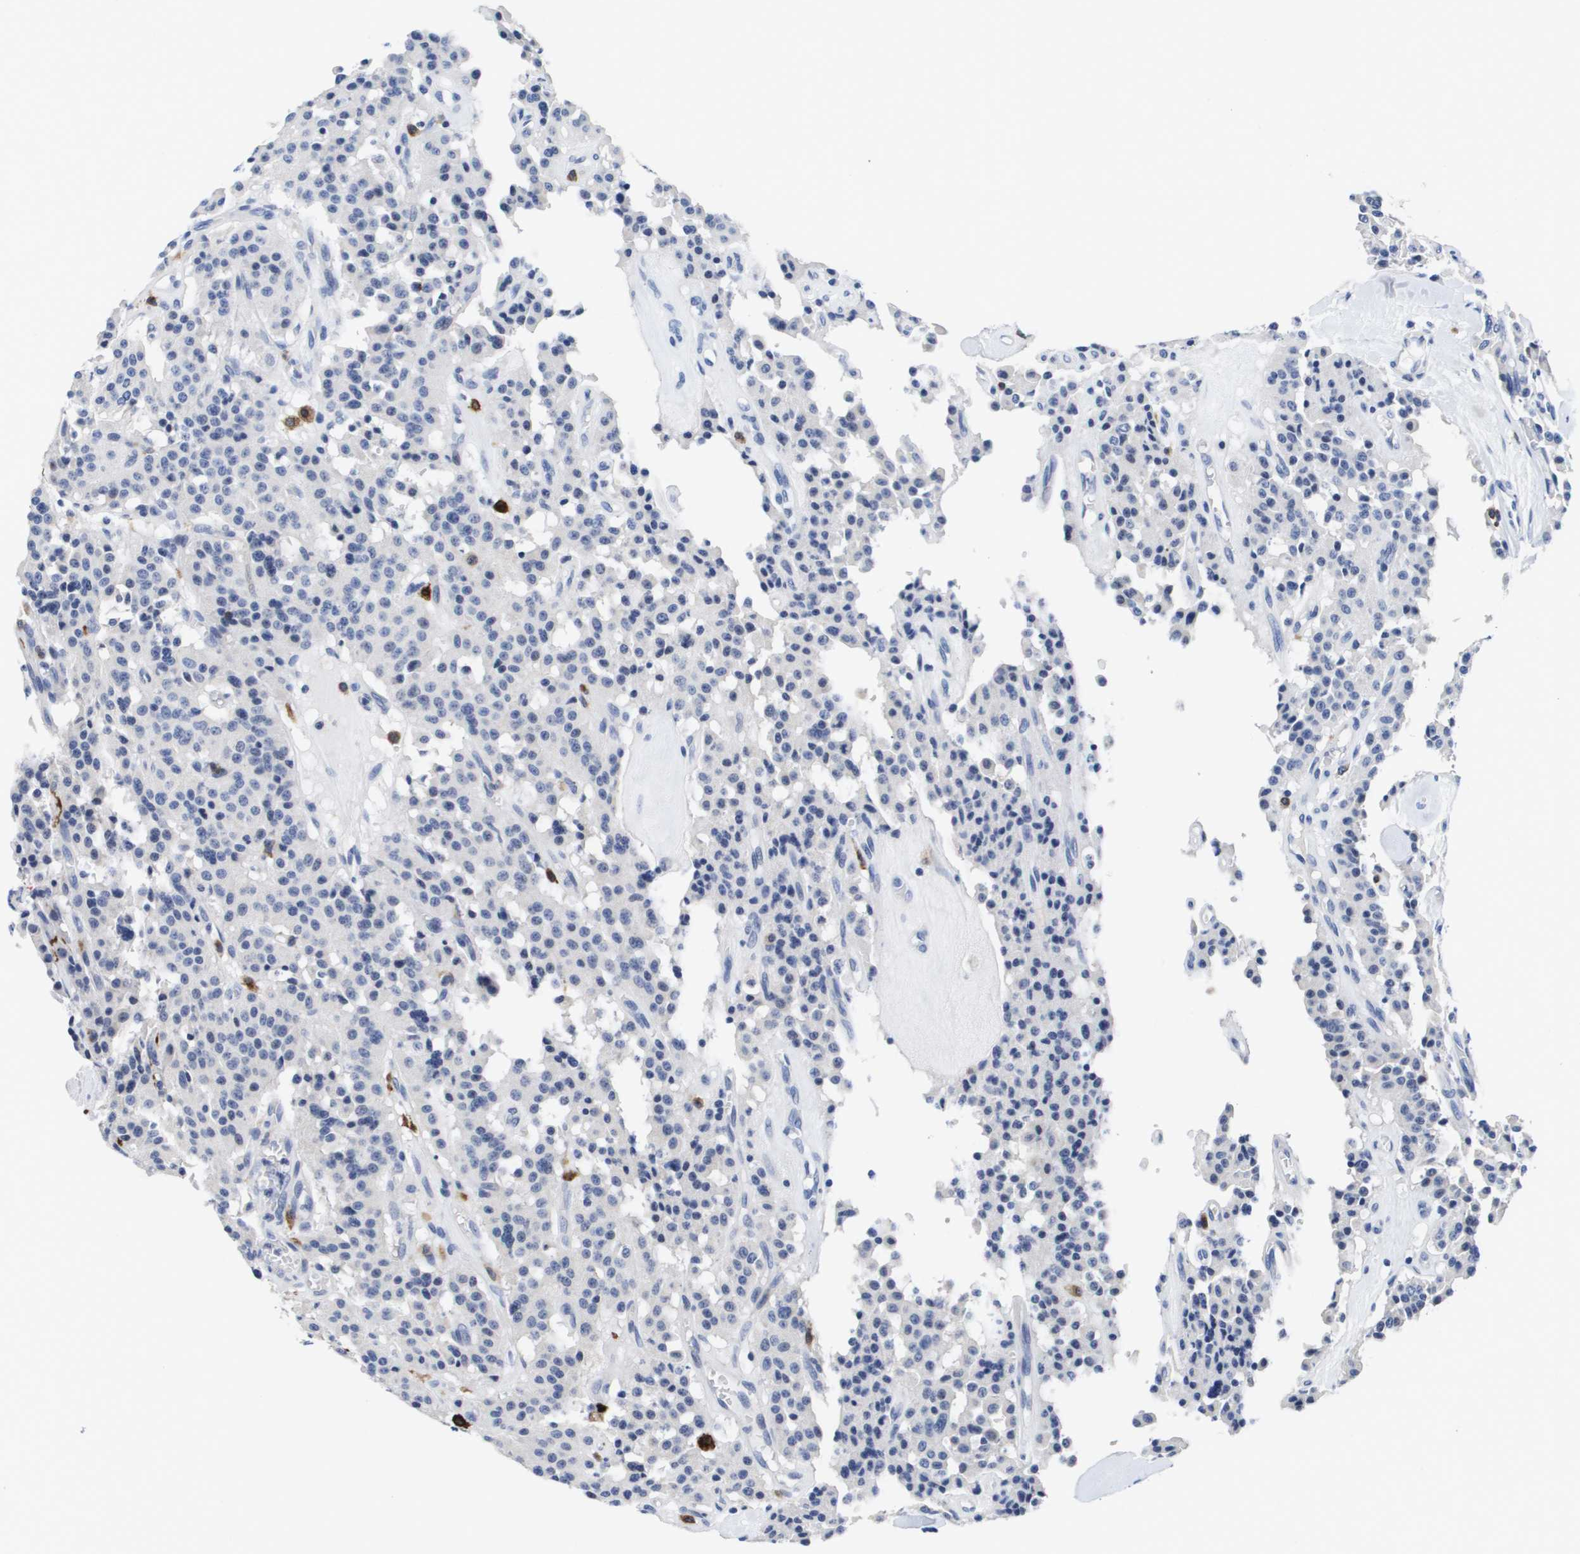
{"staining": {"intensity": "negative", "quantity": "none", "location": "none"}, "tissue": "carcinoid", "cell_type": "Tumor cells", "image_type": "cancer", "snomed": [{"axis": "morphology", "description": "Carcinoid, malignant, NOS"}, {"axis": "topography", "description": "Lung"}], "caption": "This is an immunohistochemistry histopathology image of human carcinoid. There is no positivity in tumor cells.", "gene": "HMOX1", "patient": {"sex": "male", "age": 30}}